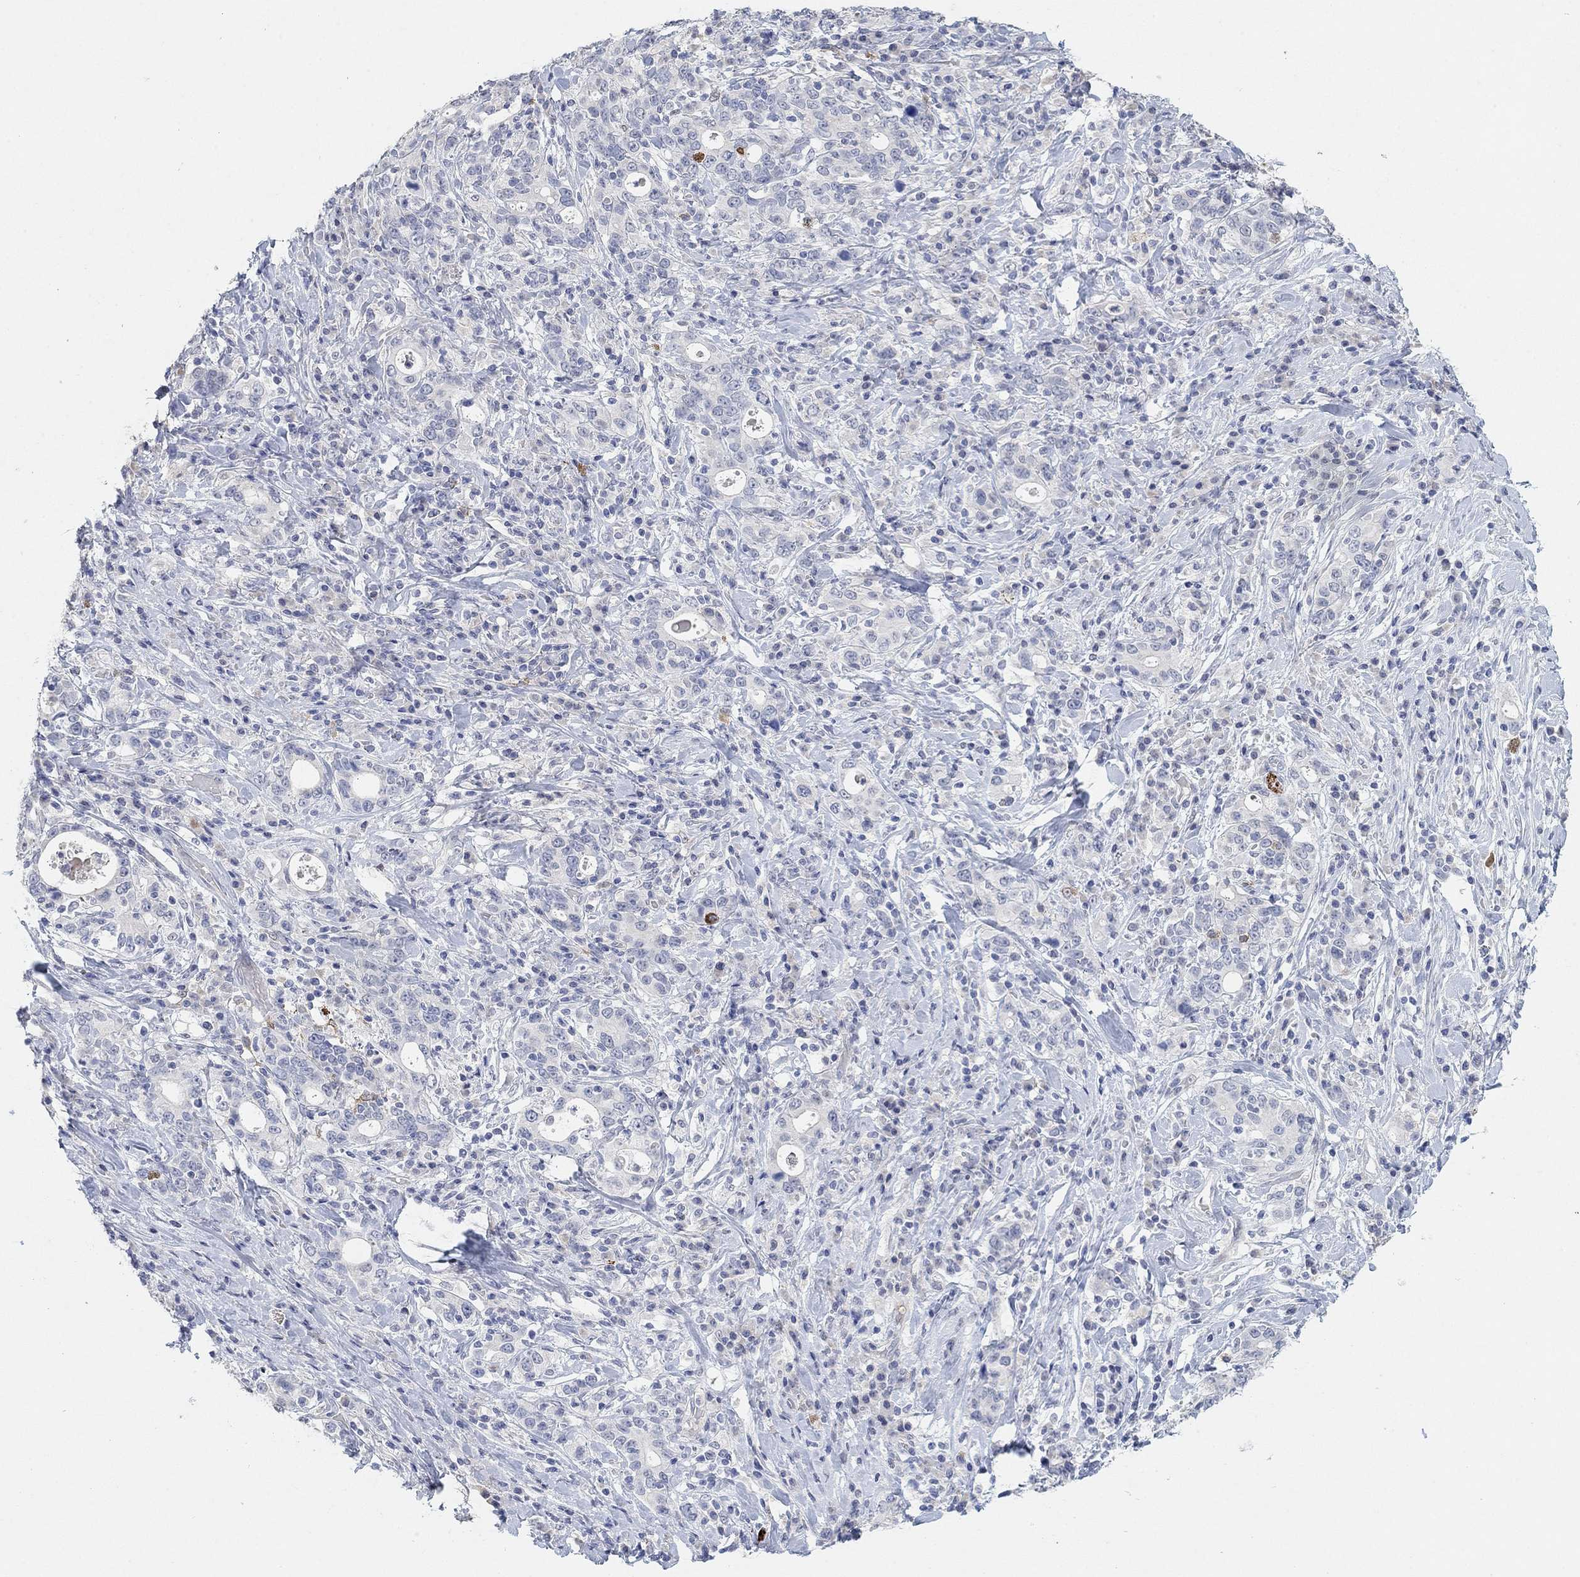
{"staining": {"intensity": "negative", "quantity": "none", "location": "none"}, "tissue": "stomach cancer", "cell_type": "Tumor cells", "image_type": "cancer", "snomed": [{"axis": "morphology", "description": "Adenocarcinoma, NOS"}, {"axis": "topography", "description": "Stomach"}], "caption": "The photomicrograph exhibits no staining of tumor cells in adenocarcinoma (stomach).", "gene": "VAT1L", "patient": {"sex": "male", "age": 79}}